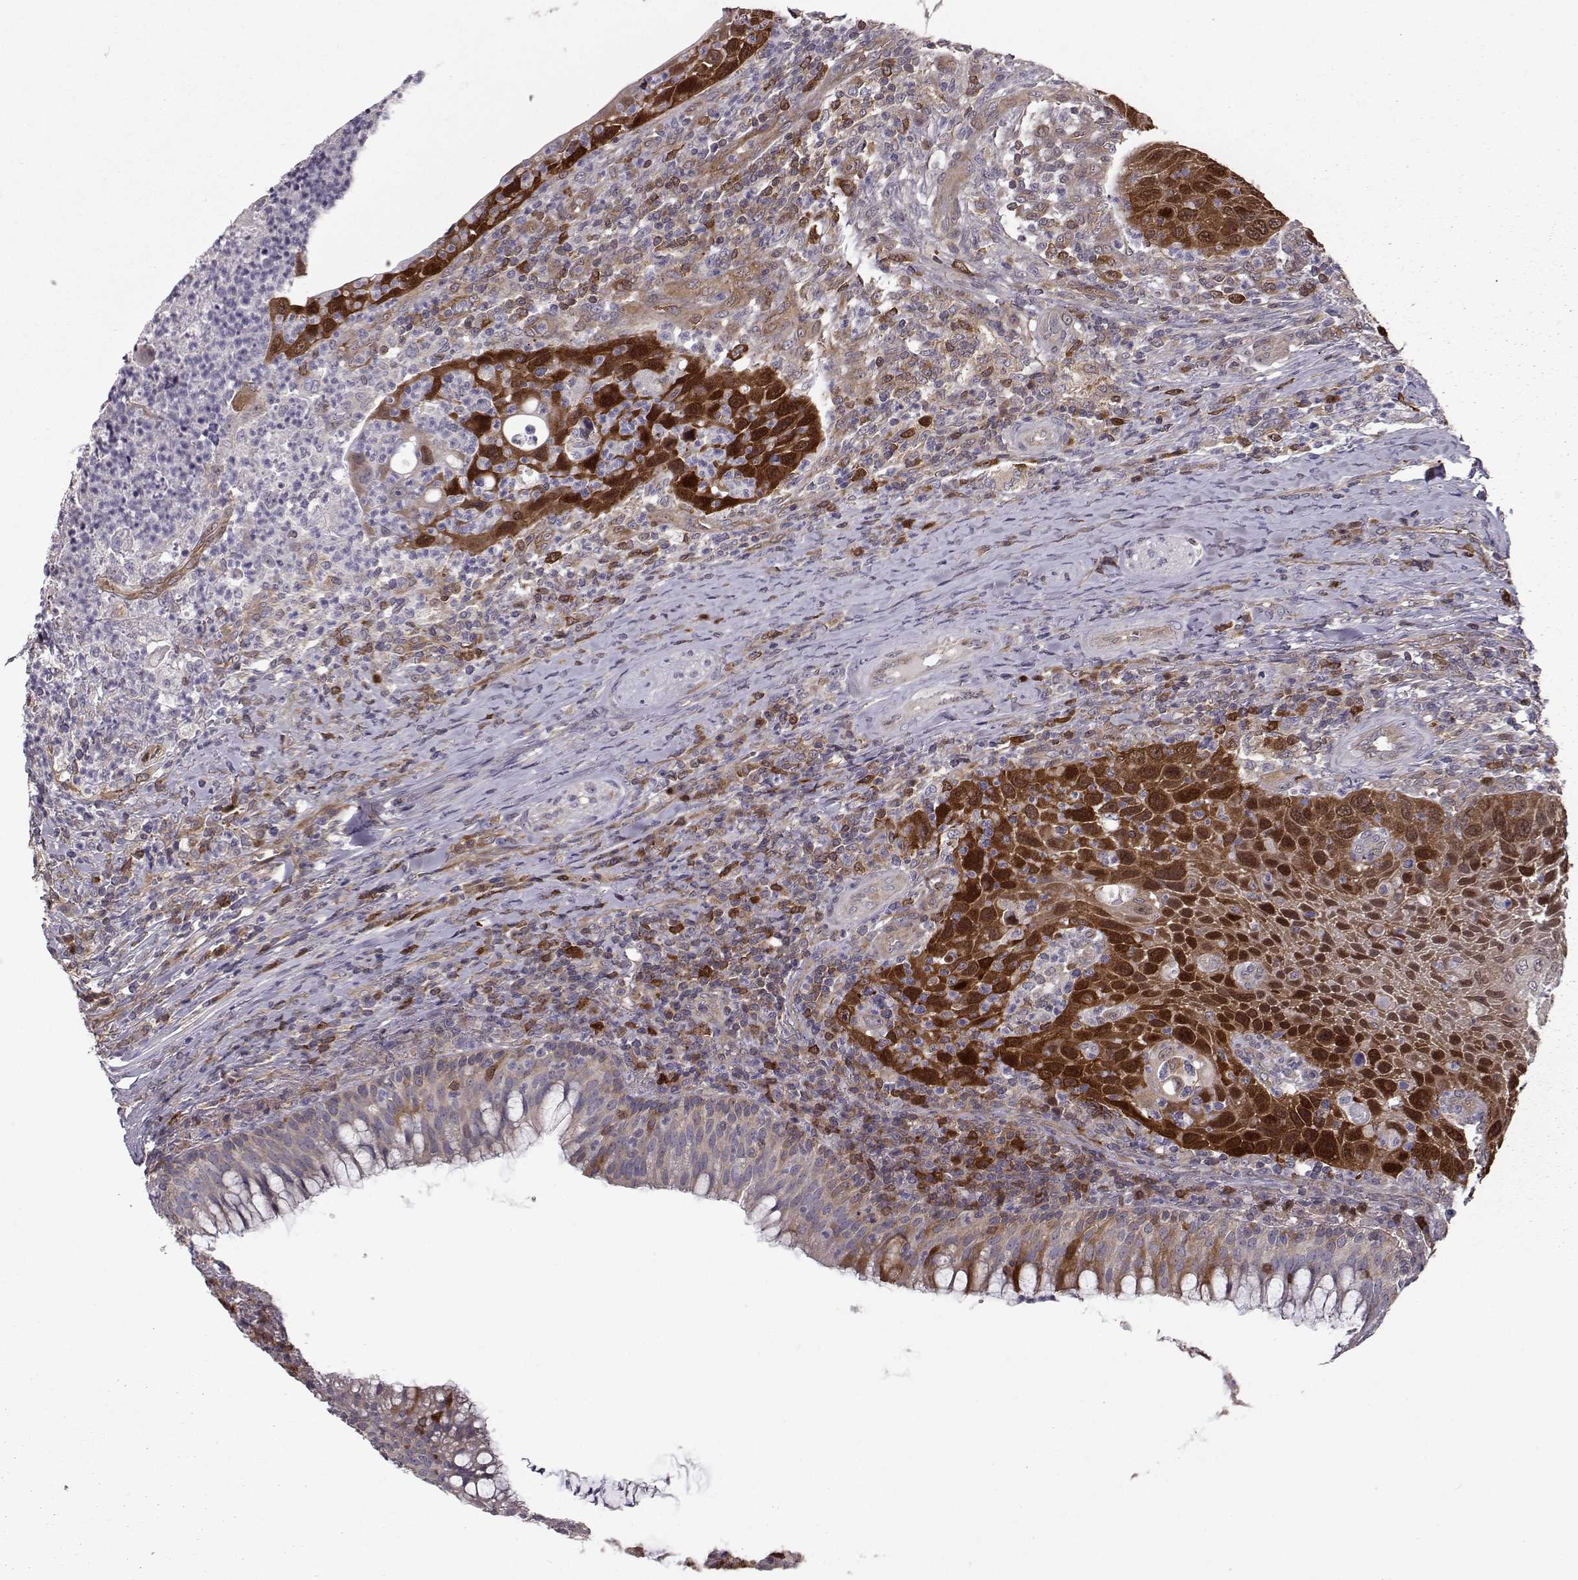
{"staining": {"intensity": "strong", "quantity": ">75%", "location": "cytoplasmic/membranous,nuclear"}, "tissue": "head and neck cancer", "cell_type": "Tumor cells", "image_type": "cancer", "snomed": [{"axis": "morphology", "description": "Squamous cell carcinoma, NOS"}, {"axis": "topography", "description": "Head-Neck"}], "caption": "A photomicrograph showing strong cytoplasmic/membranous and nuclear staining in about >75% of tumor cells in head and neck squamous cell carcinoma, as visualized by brown immunohistochemical staining.", "gene": "RANBP1", "patient": {"sex": "male", "age": 69}}